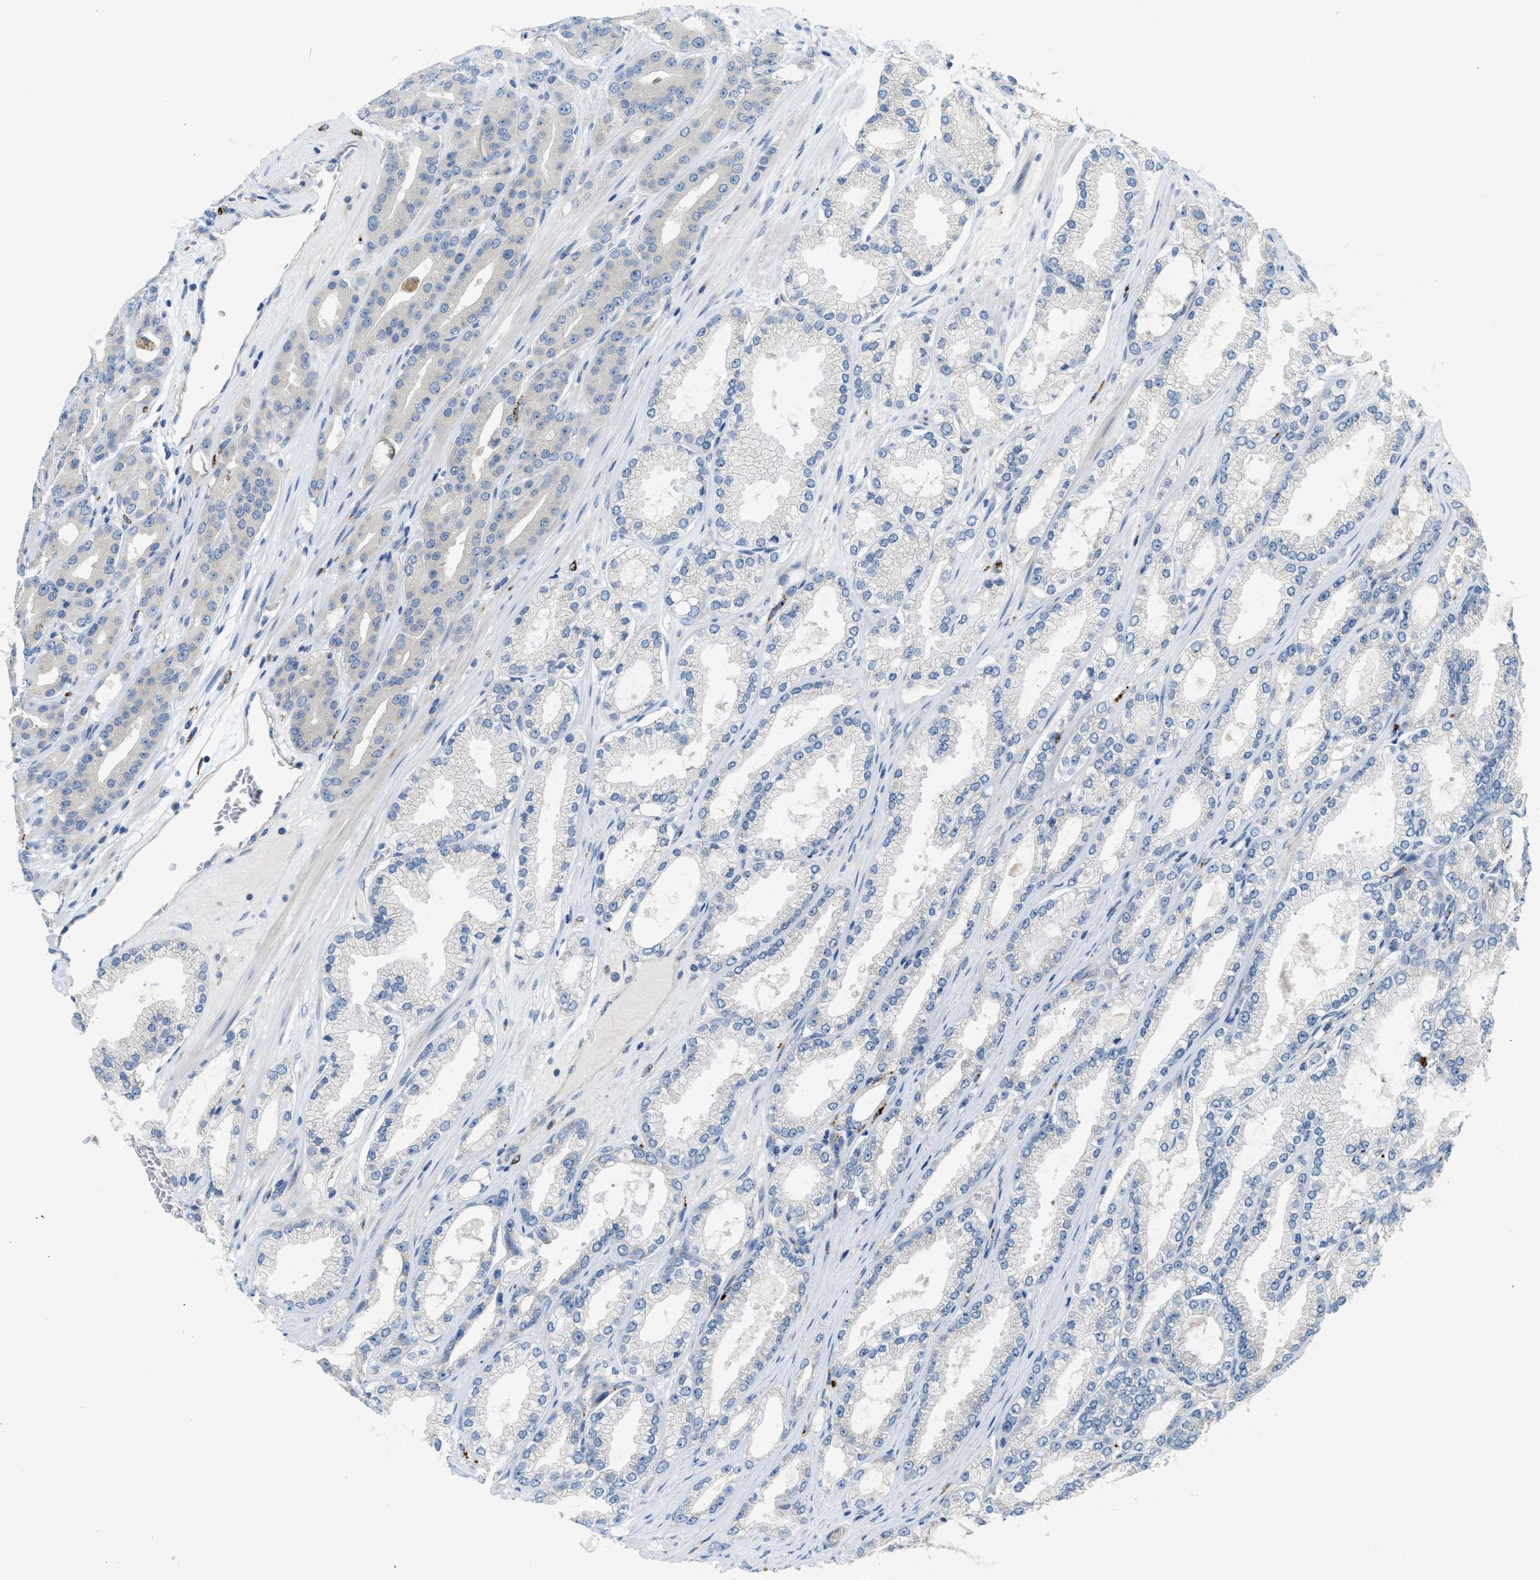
{"staining": {"intensity": "negative", "quantity": "none", "location": "none"}, "tissue": "prostate cancer", "cell_type": "Tumor cells", "image_type": "cancer", "snomed": [{"axis": "morphology", "description": "Adenocarcinoma, High grade"}, {"axis": "topography", "description": "Prostate"}], "caption": "DAB immunohistochemical staining of prostate cancer (high-grade adenocarcinoma) reveals no significant expression in tumor cells.", "gene": "KLHDC10", "patient": {"sex": "male", "age": 71}}